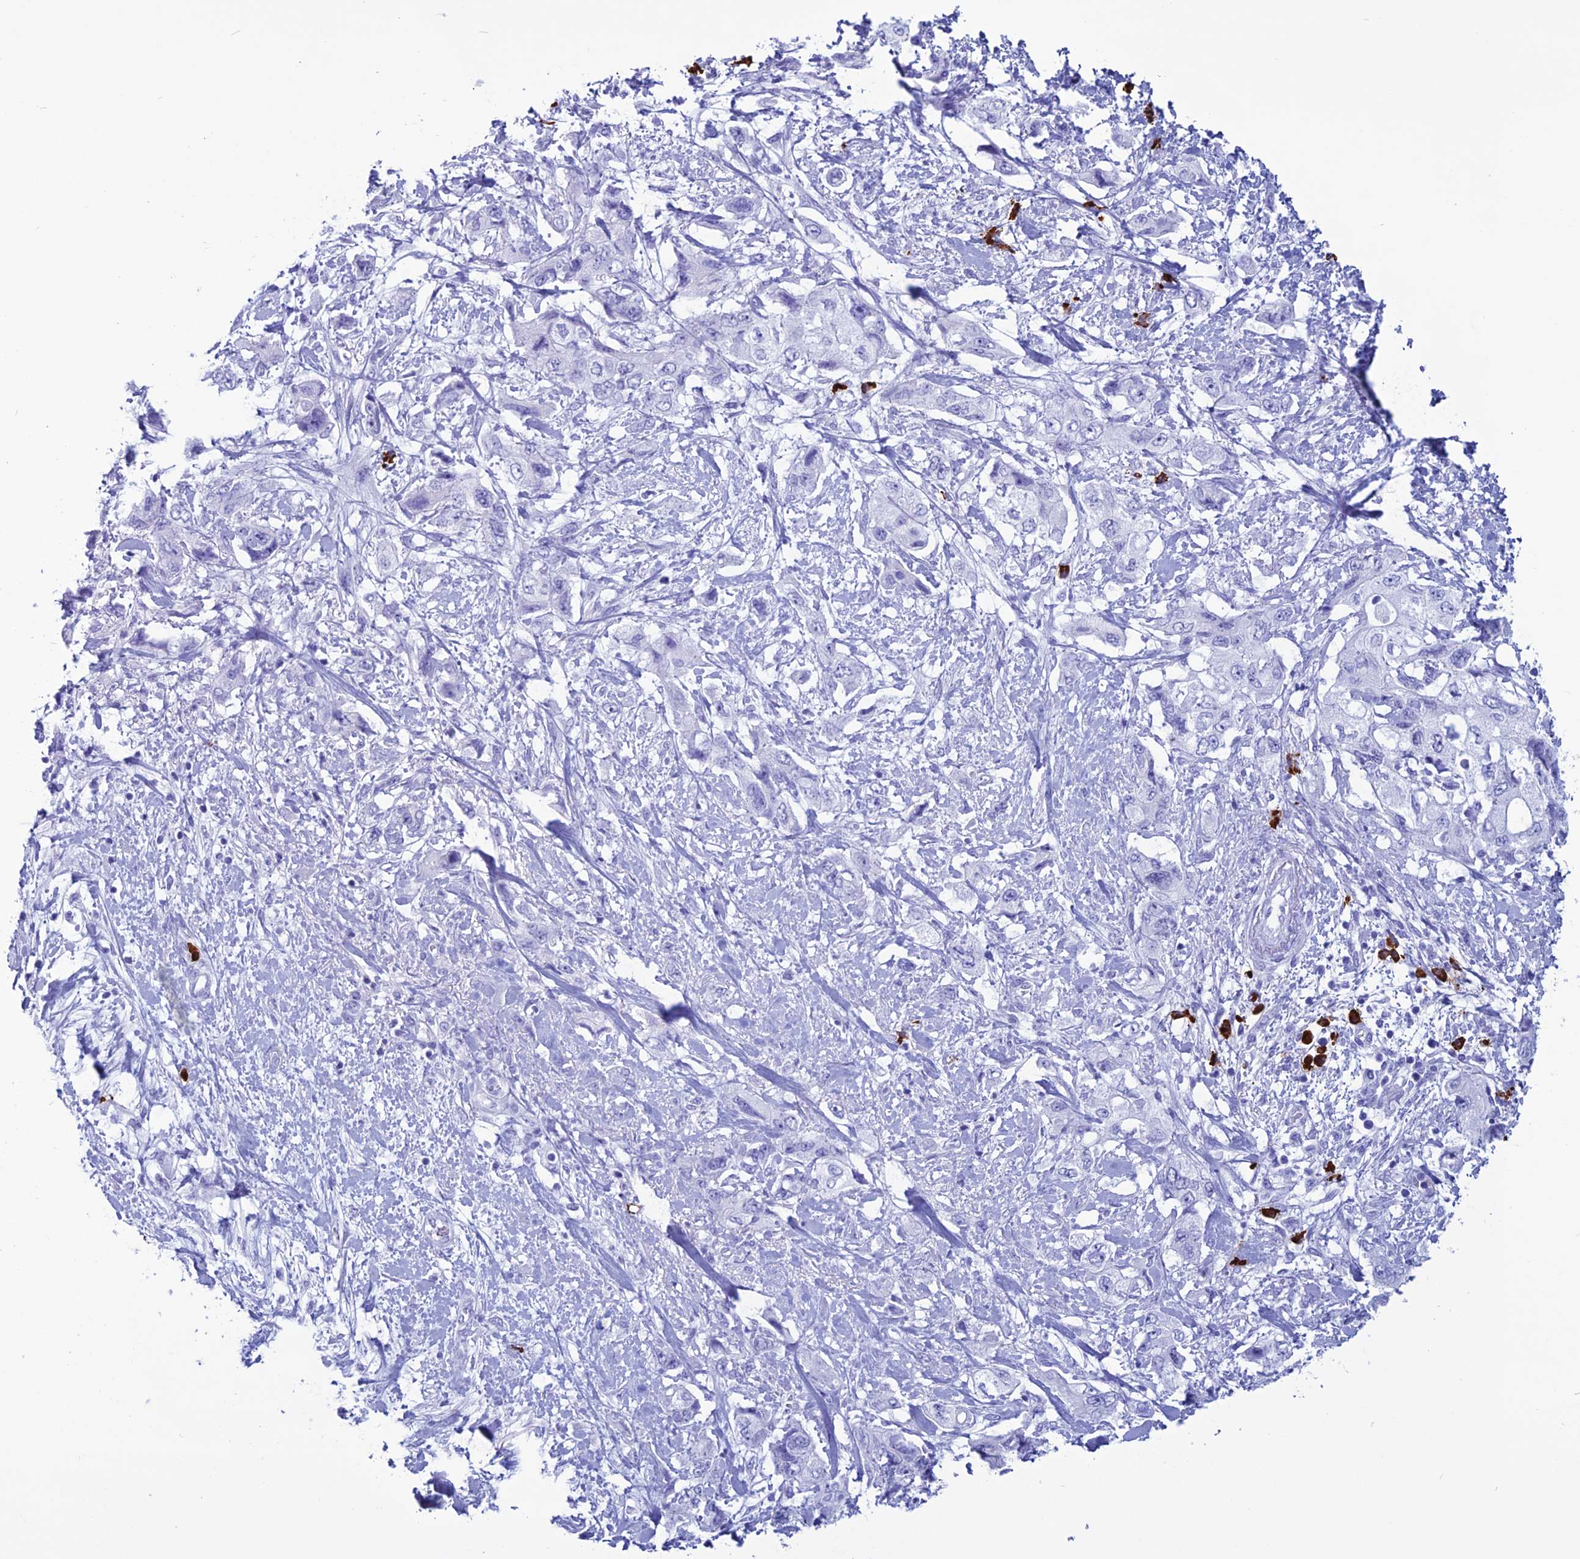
{"staining": {"intensity": "negative", "quantity": "none", "location": "none"}, "tissue": "pancreatic cancer", "cell_type": "Tumor cells", "image_type": "cancer", "snomed": [{"axis": "morphology", "description": "Adenocarcinoma, NOS"}, {"axis": "topography", "description": "Pancreas"}], "caption": "The photomicrograph displays no staining of tumor cells in adenocarcinoma (pancreatic). The staining was performed using DAB to visualize the protein expression in brown, while the nuclei were stained in blue with hematoxylin (Magnification: 20x).", "gene": "MZB1", "patient": {"sex": "female", "age": 73}}